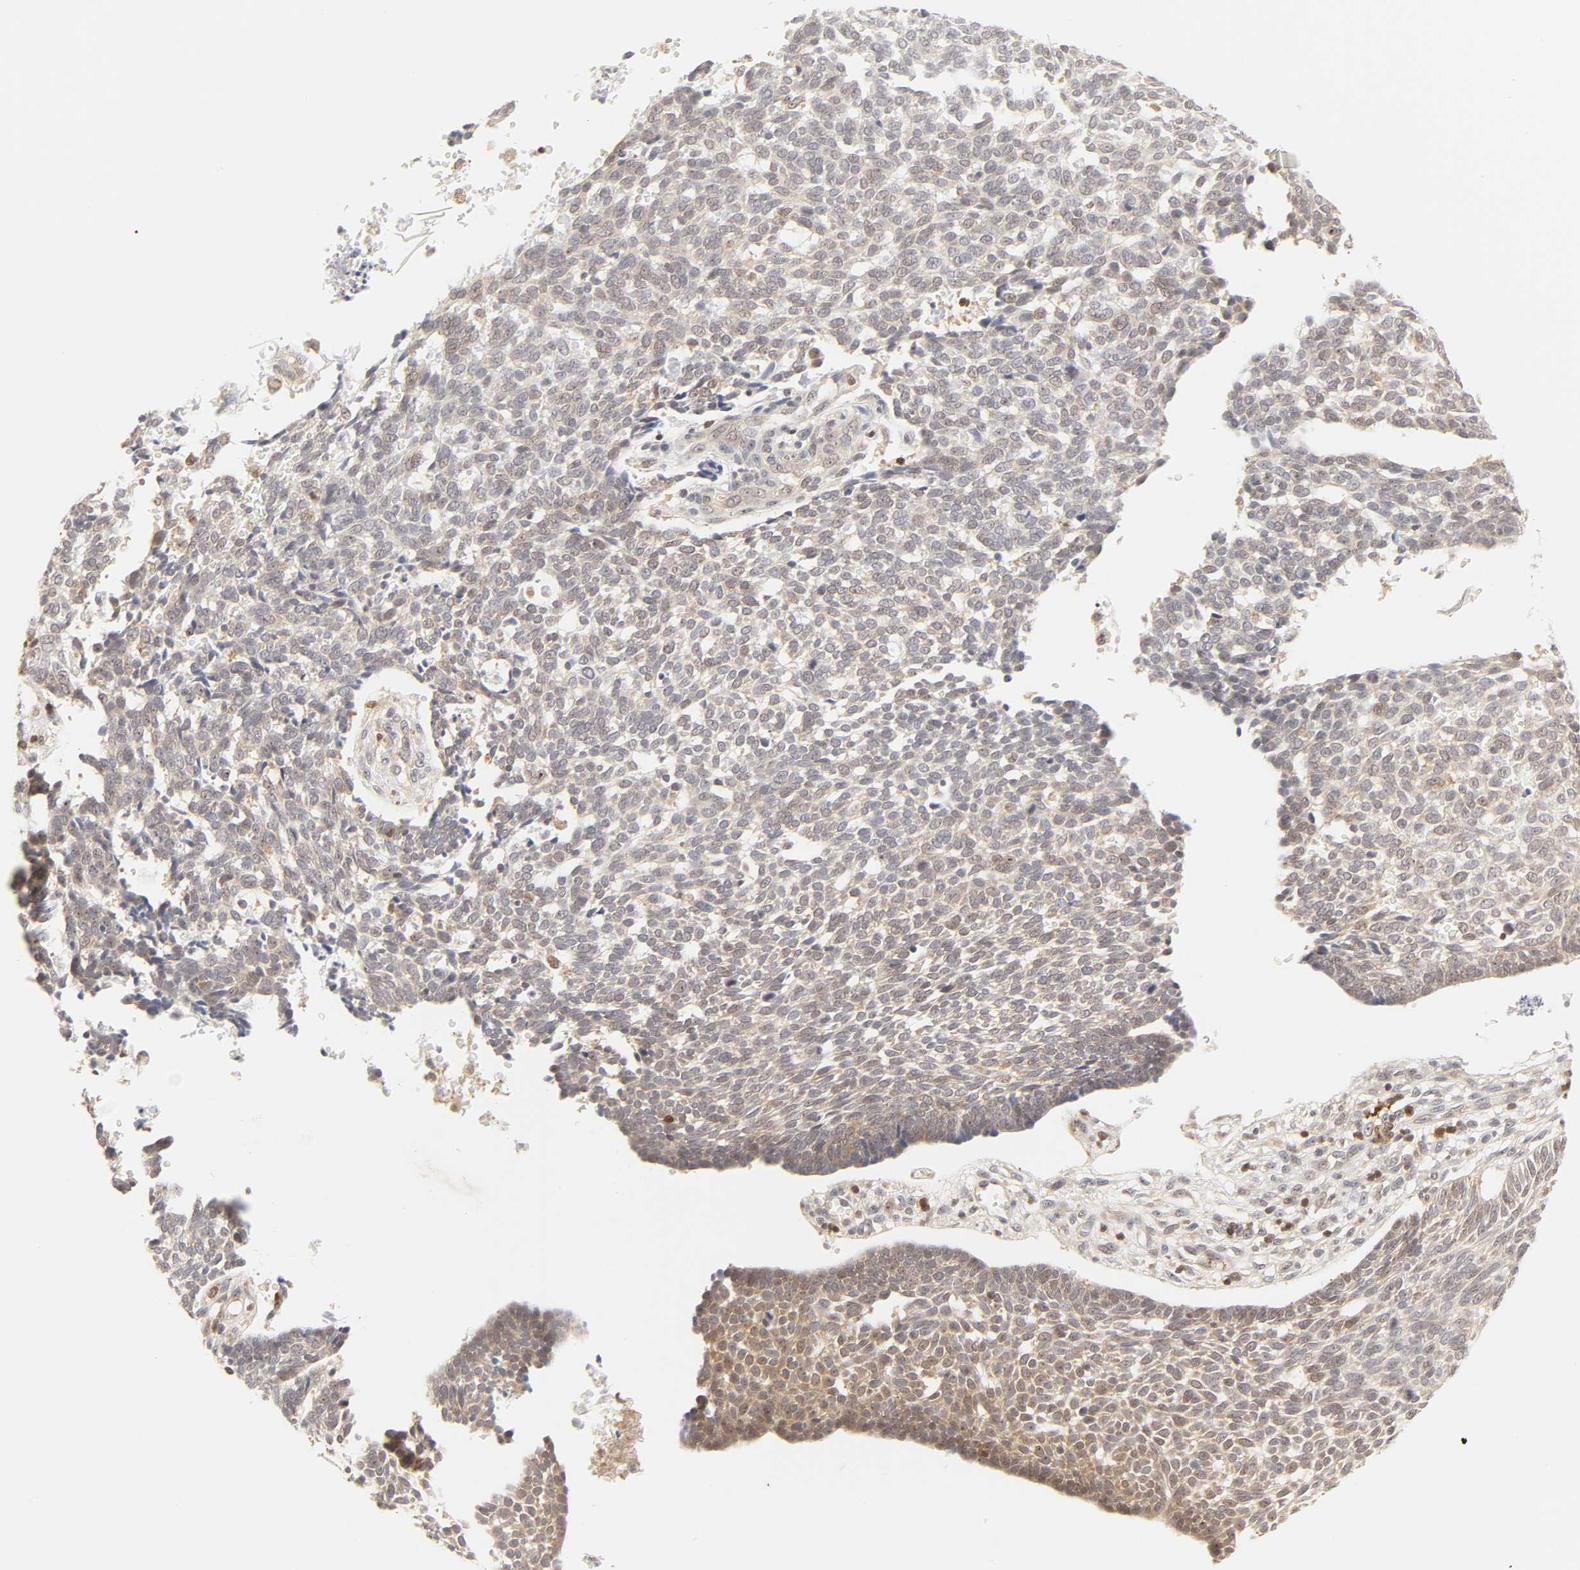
{"staining": {"intensity": "weak", "quantity": "25%-75%", "location": "cytoplasmic/membranous"}, "tissue": "skin cancer", "cell_type": "Tumor cells", "image_type": "cancer", "snomed": [{"axis": "morphology", "description": "Normal tissue, NOS"}, {"axis": "morphology", "description": "Basal cell carcinoma"}, {"axis": "topography", "description": "Skin"}], "caption": "Immunohistochemical staining of basal cell carcinoma (skin) exhibits weak cytoplasmic/membranous protein staining in about 25%-75% of tumor cells.", "gene": "KIF2A", "patient": {"sex": "male", "age": 87}}